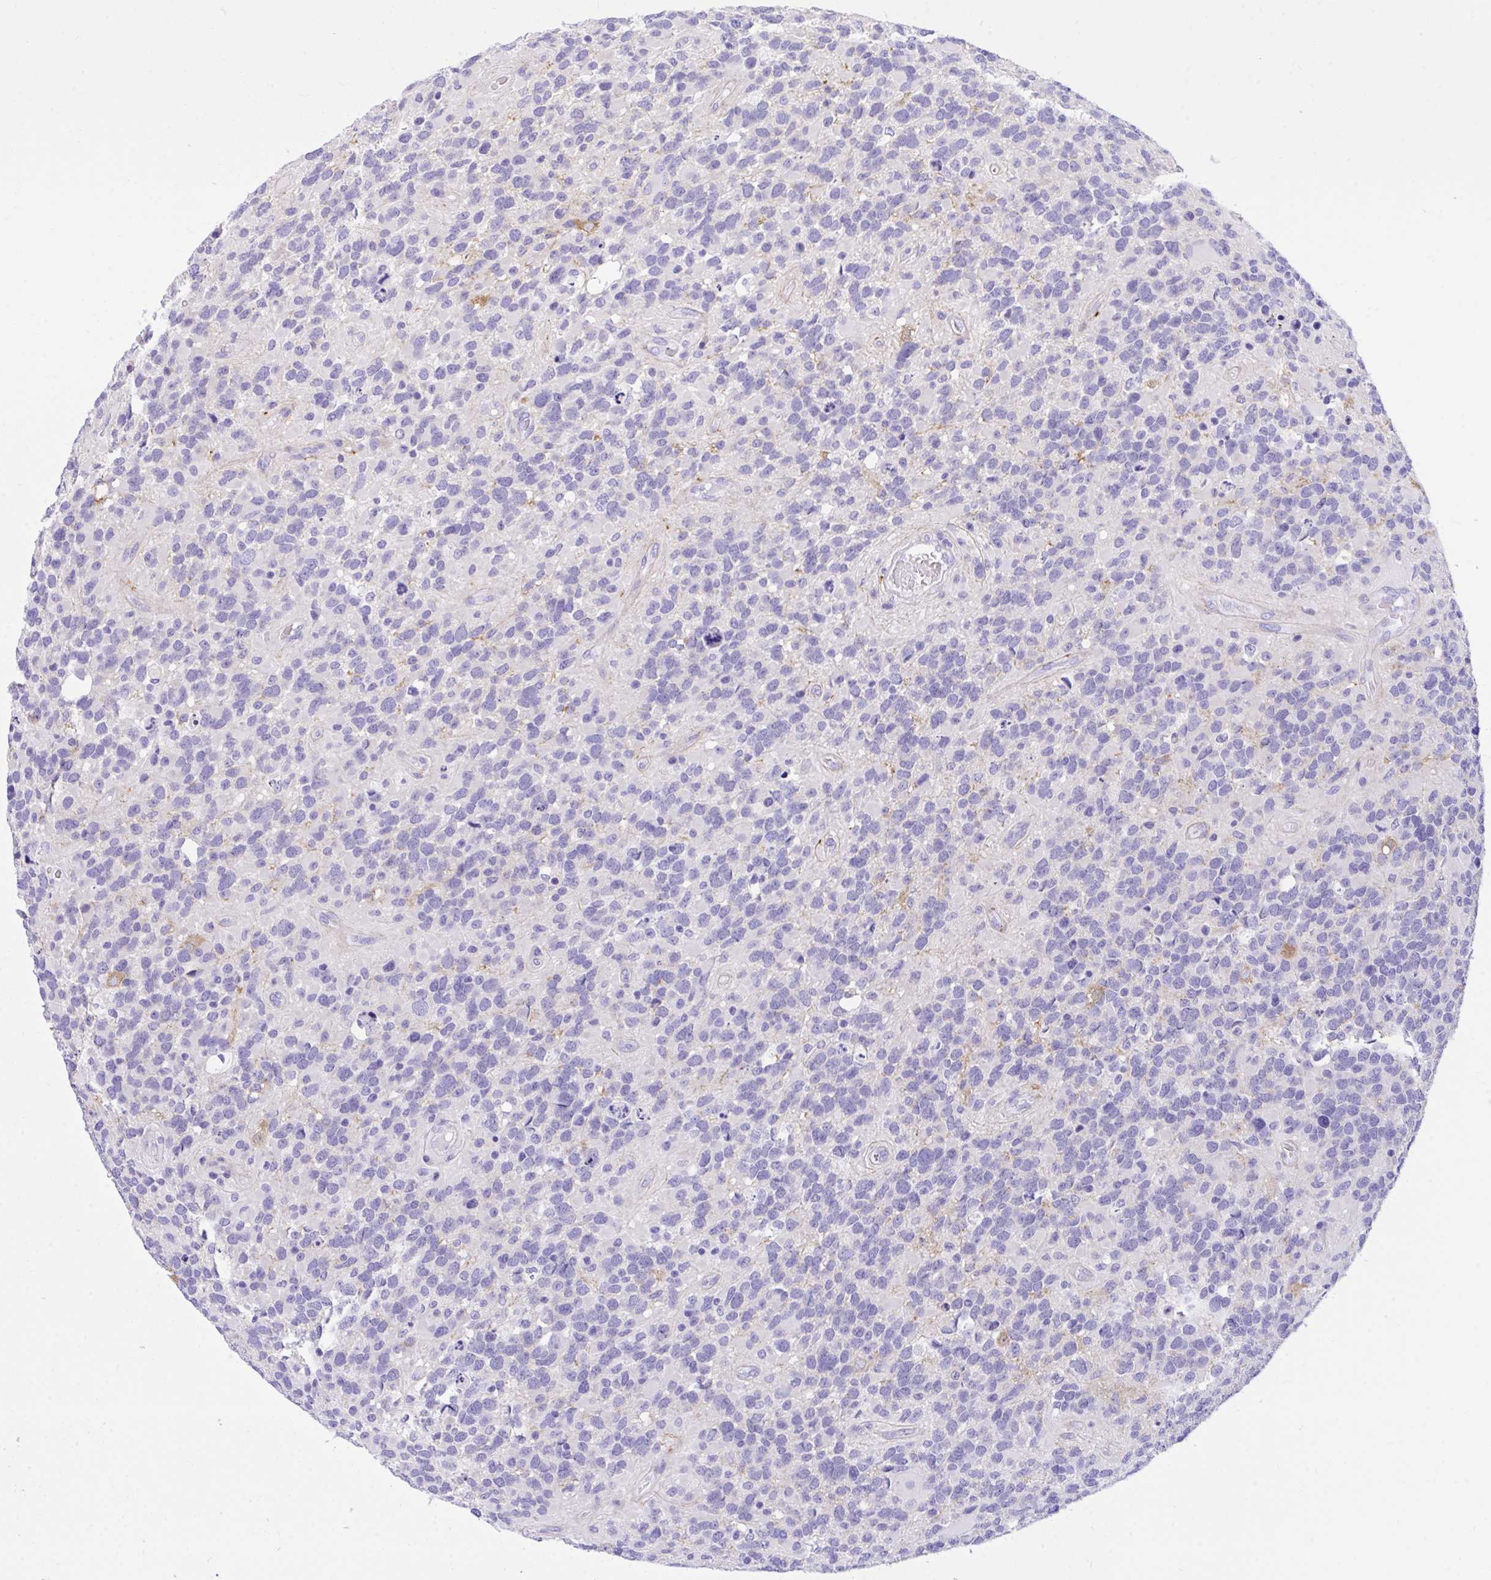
{"staining": {"intensity": "negative", "quantity": "none", "location": "none"}, "tissue": "glioma", "cell_type": "Tumor cells", "image_type": "cancer", "snomed": [{"axis": "morphology", "description": "Glioma, malignant, High grade"}, {"axis": "topography", "description": "Brain"}], "caption": "There is no significant positivity in tumor cells of glioma.", "gene": "TLN2", "patient": {"sex": "female", "age": 40}}